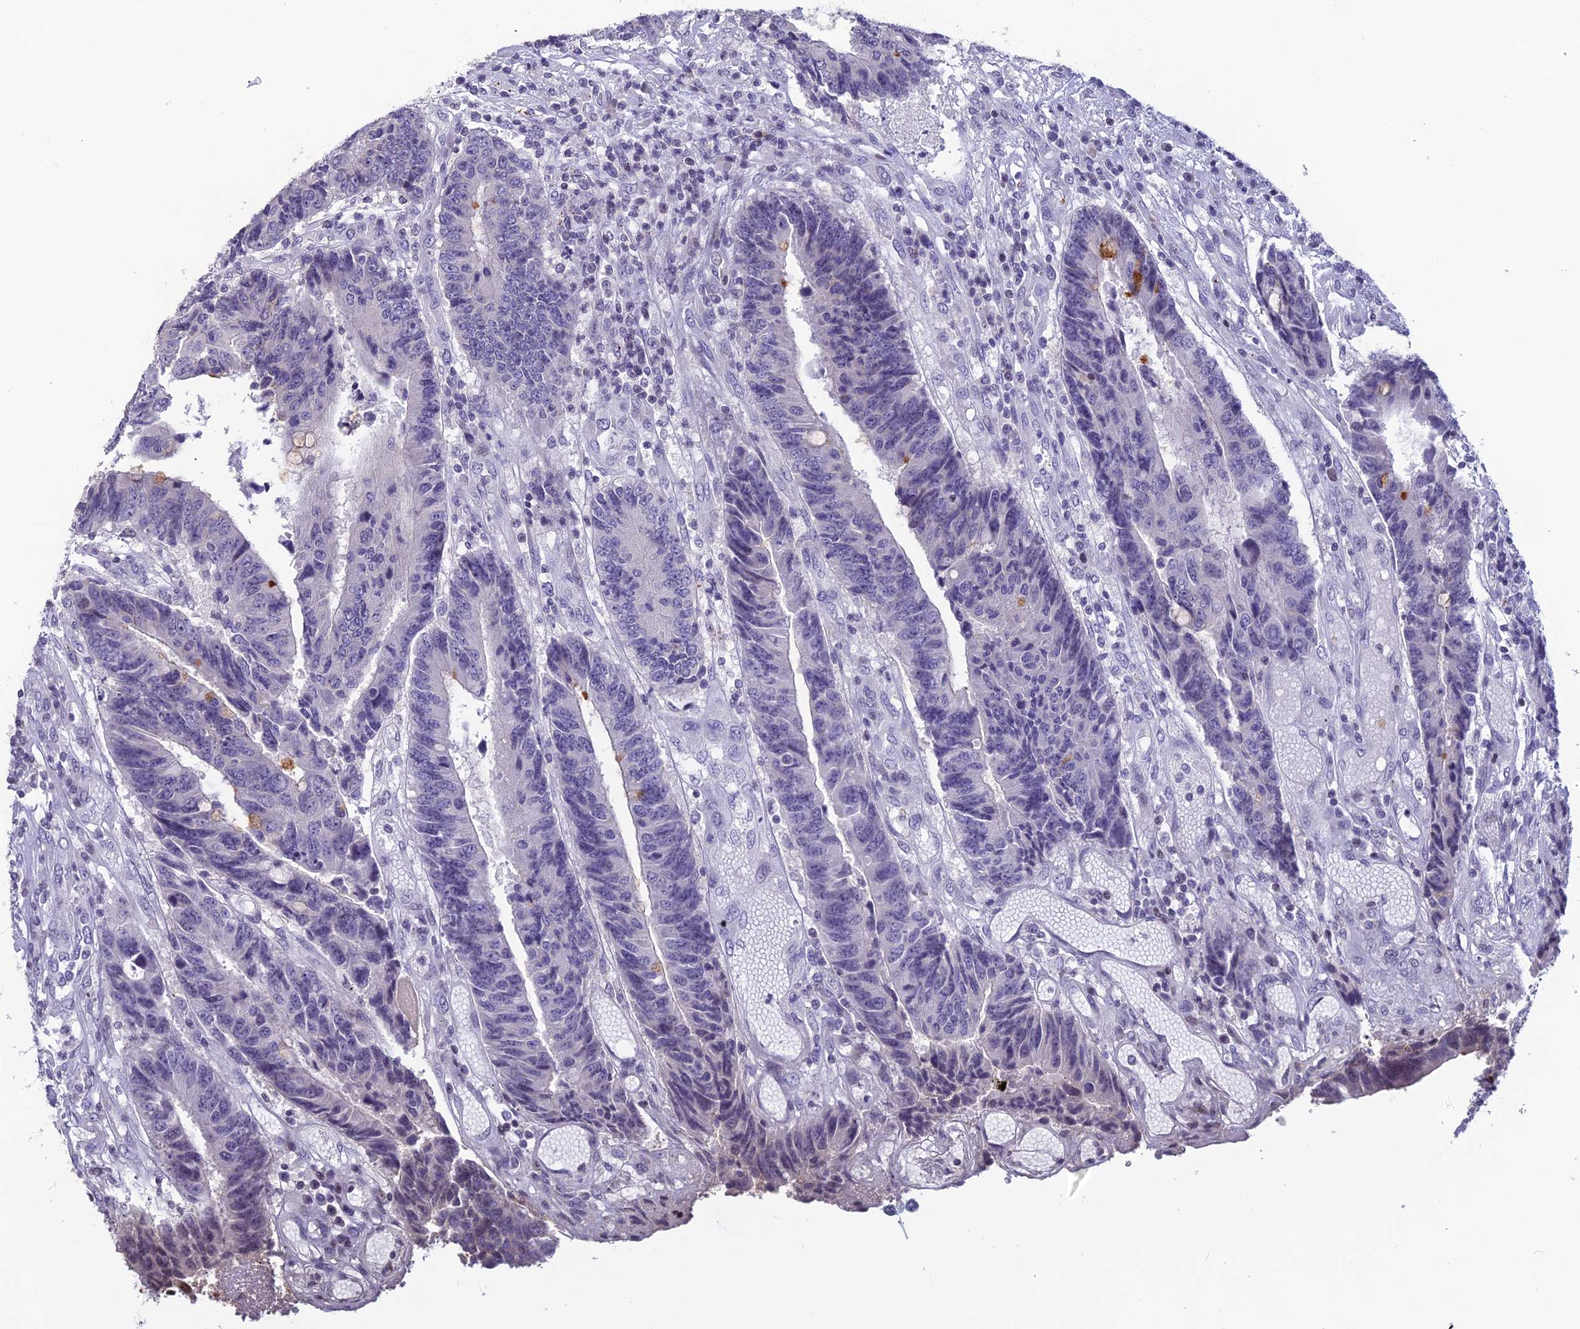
{"staining": {"intensity": "negative", "quantity": "none", "location": "none"}, "tissue": "colorectal cancer", "cell_type": "Tumor cells", "image_type": "cancer", "snomed": [{"axis": "morphology", "description": "Adenocarcinoma, NOS"}, {"axis": "topography", "description": "Rectum"}], "caption": "The image reveals no staining of tumor cells in colorectal cancer (adenocarcinoma).", "gene": "TMEM134", "patient": {"sex": "male", "age": 84}}